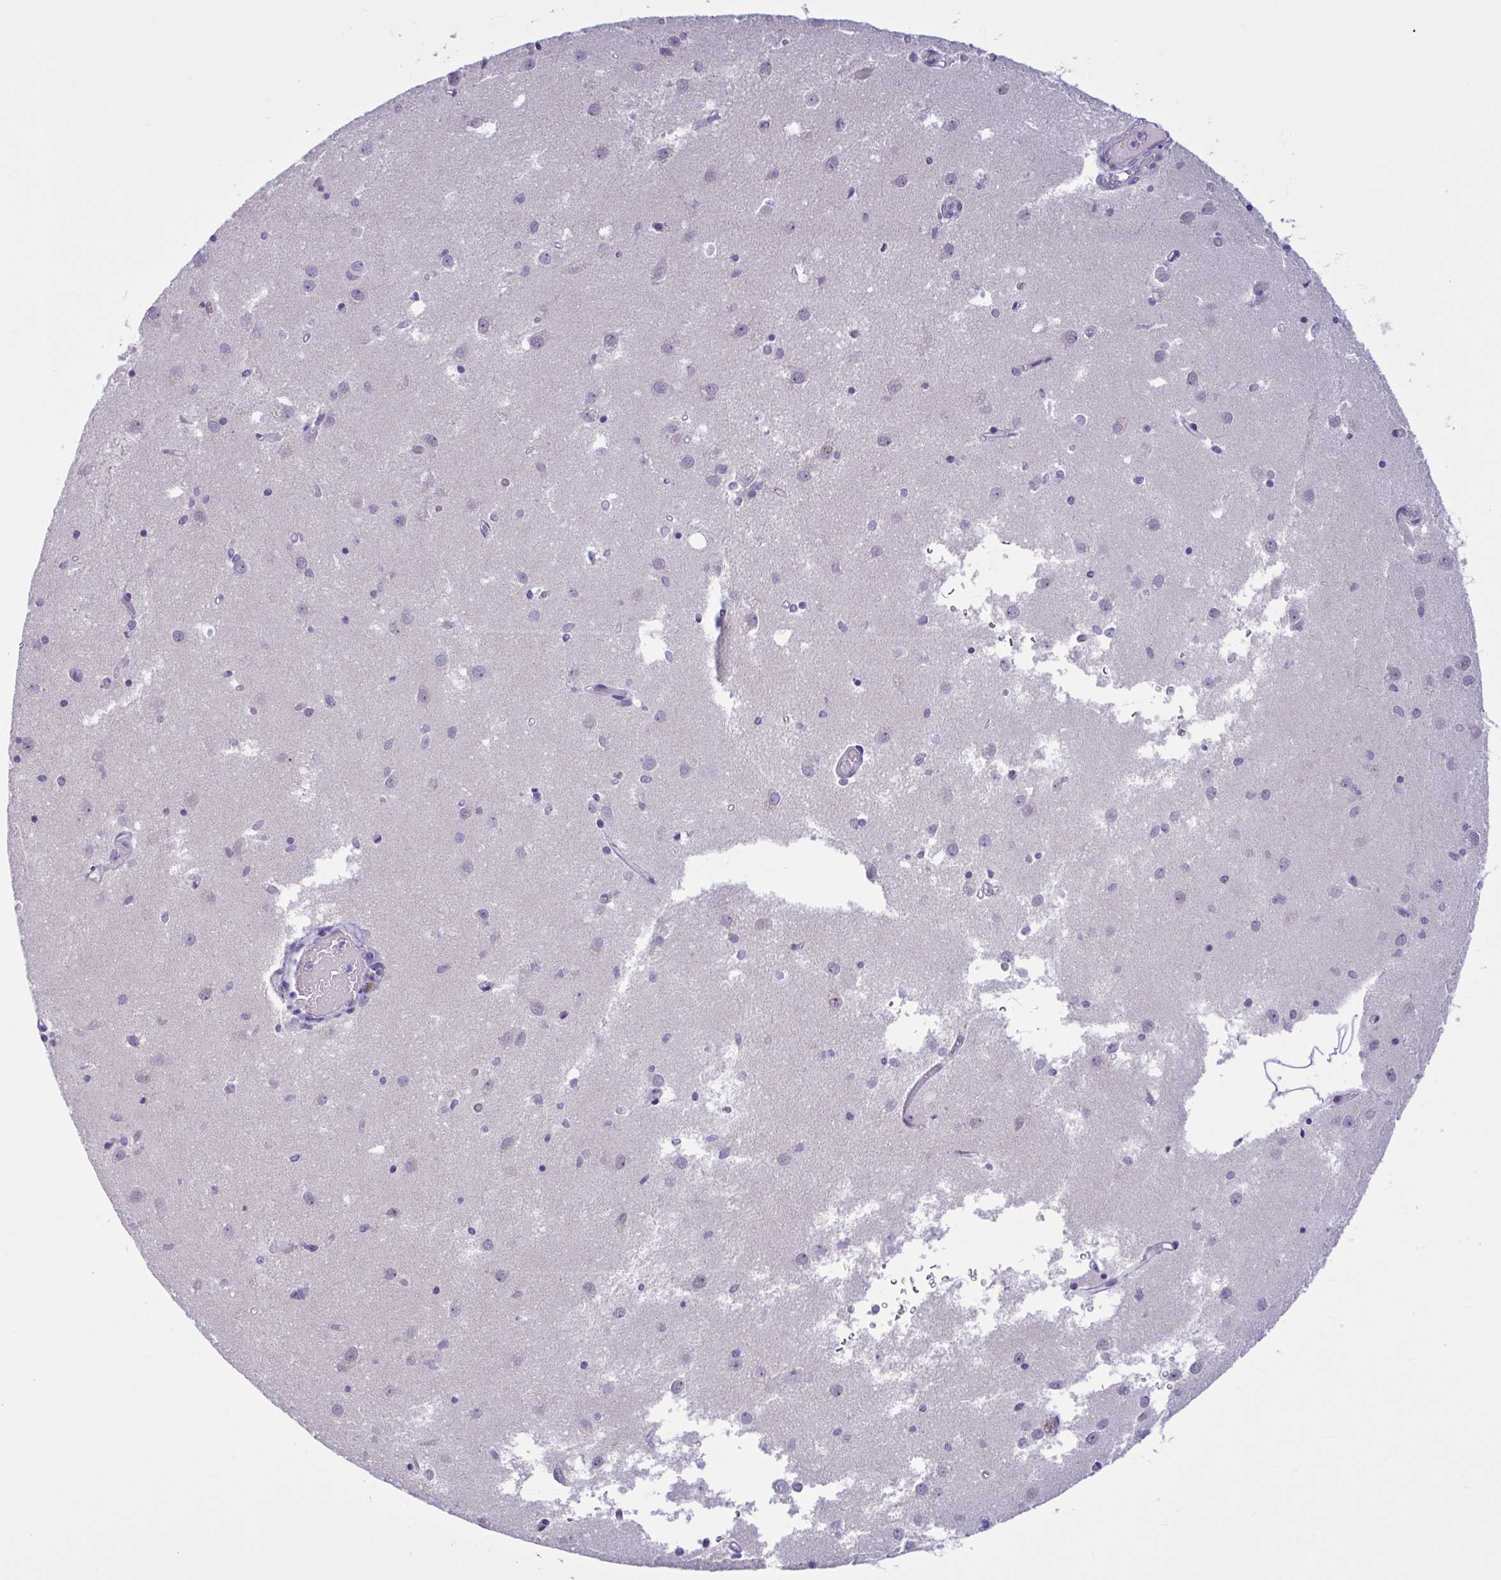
{"staining": {"intensity": "negative", "quantity": "none", "location": "none"}, "tissue": "caudate", "cell_type": "Glial cells", "image_type": "normal", "snomed": [{"axis": "morphology", "description": "Normal tissue, NOS"}, {"axis": "topography", "description": "Lateral ventricle wall"}], "caption": "DAB (3,3'-diaminobenzidine) immunohistochemical staining of unremarkable human caudate shows no significant positivity in glial cells. (Brightfield microscopy of DAB immunohistochemistry (IHC) at high magnification).", "gene": "CNGB3", "patient": {"sex": "male", "age": 70}}